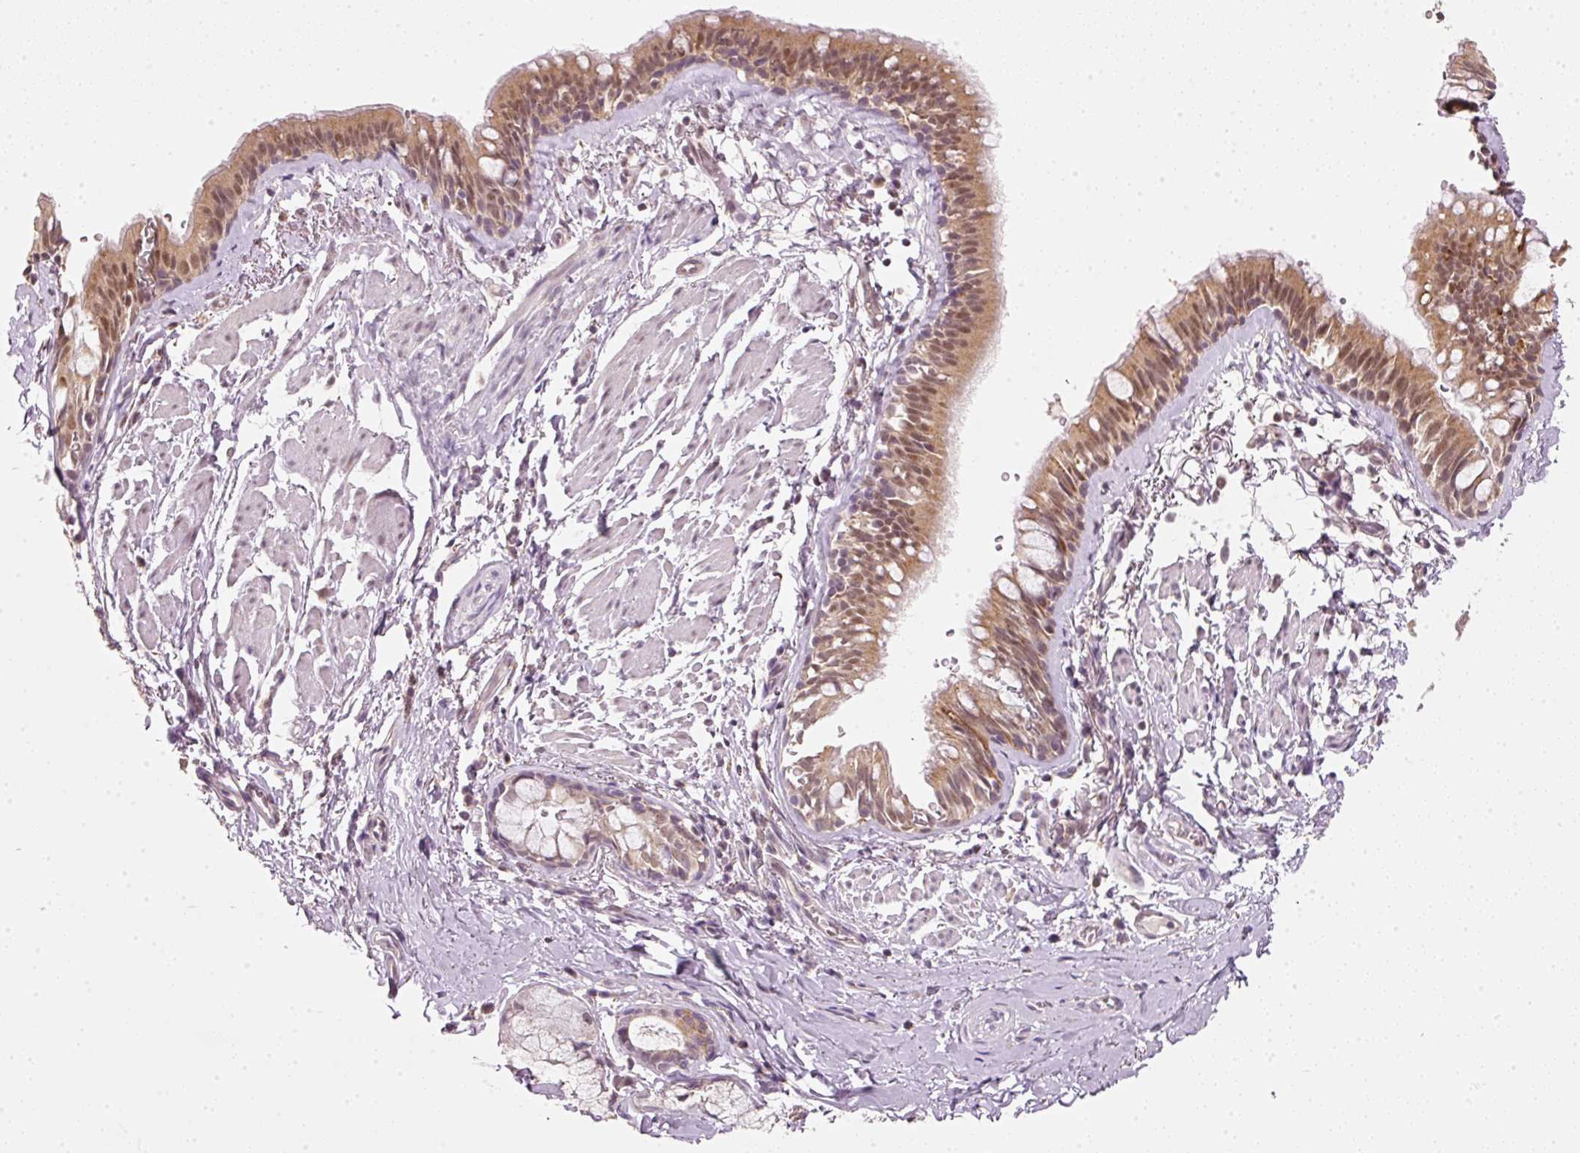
{"staining": {"intensity": "moderate", "quantity": ">75%", "location": "cytoplasmic/membranous,nuclear"}, "tissue": "bronchus", "cell_type": "Respiratory epithelial cells", "image_type": "normal", "snomed": [{"axis": "morphology", "description": "Normal tissue, NOS"}, {"axis": "topography", "description": "Bronchus"}], "caption": "Moderate cytoplasmic/membranous,nuclear positivity is identified in about >75% of respiratory epithelial cells in benign bronchus. (brown staining indicates protein expression, while blue staining denotes nuclei).", "gene": "FSTL3", "patient": {"sex": "male", "age": 67}}